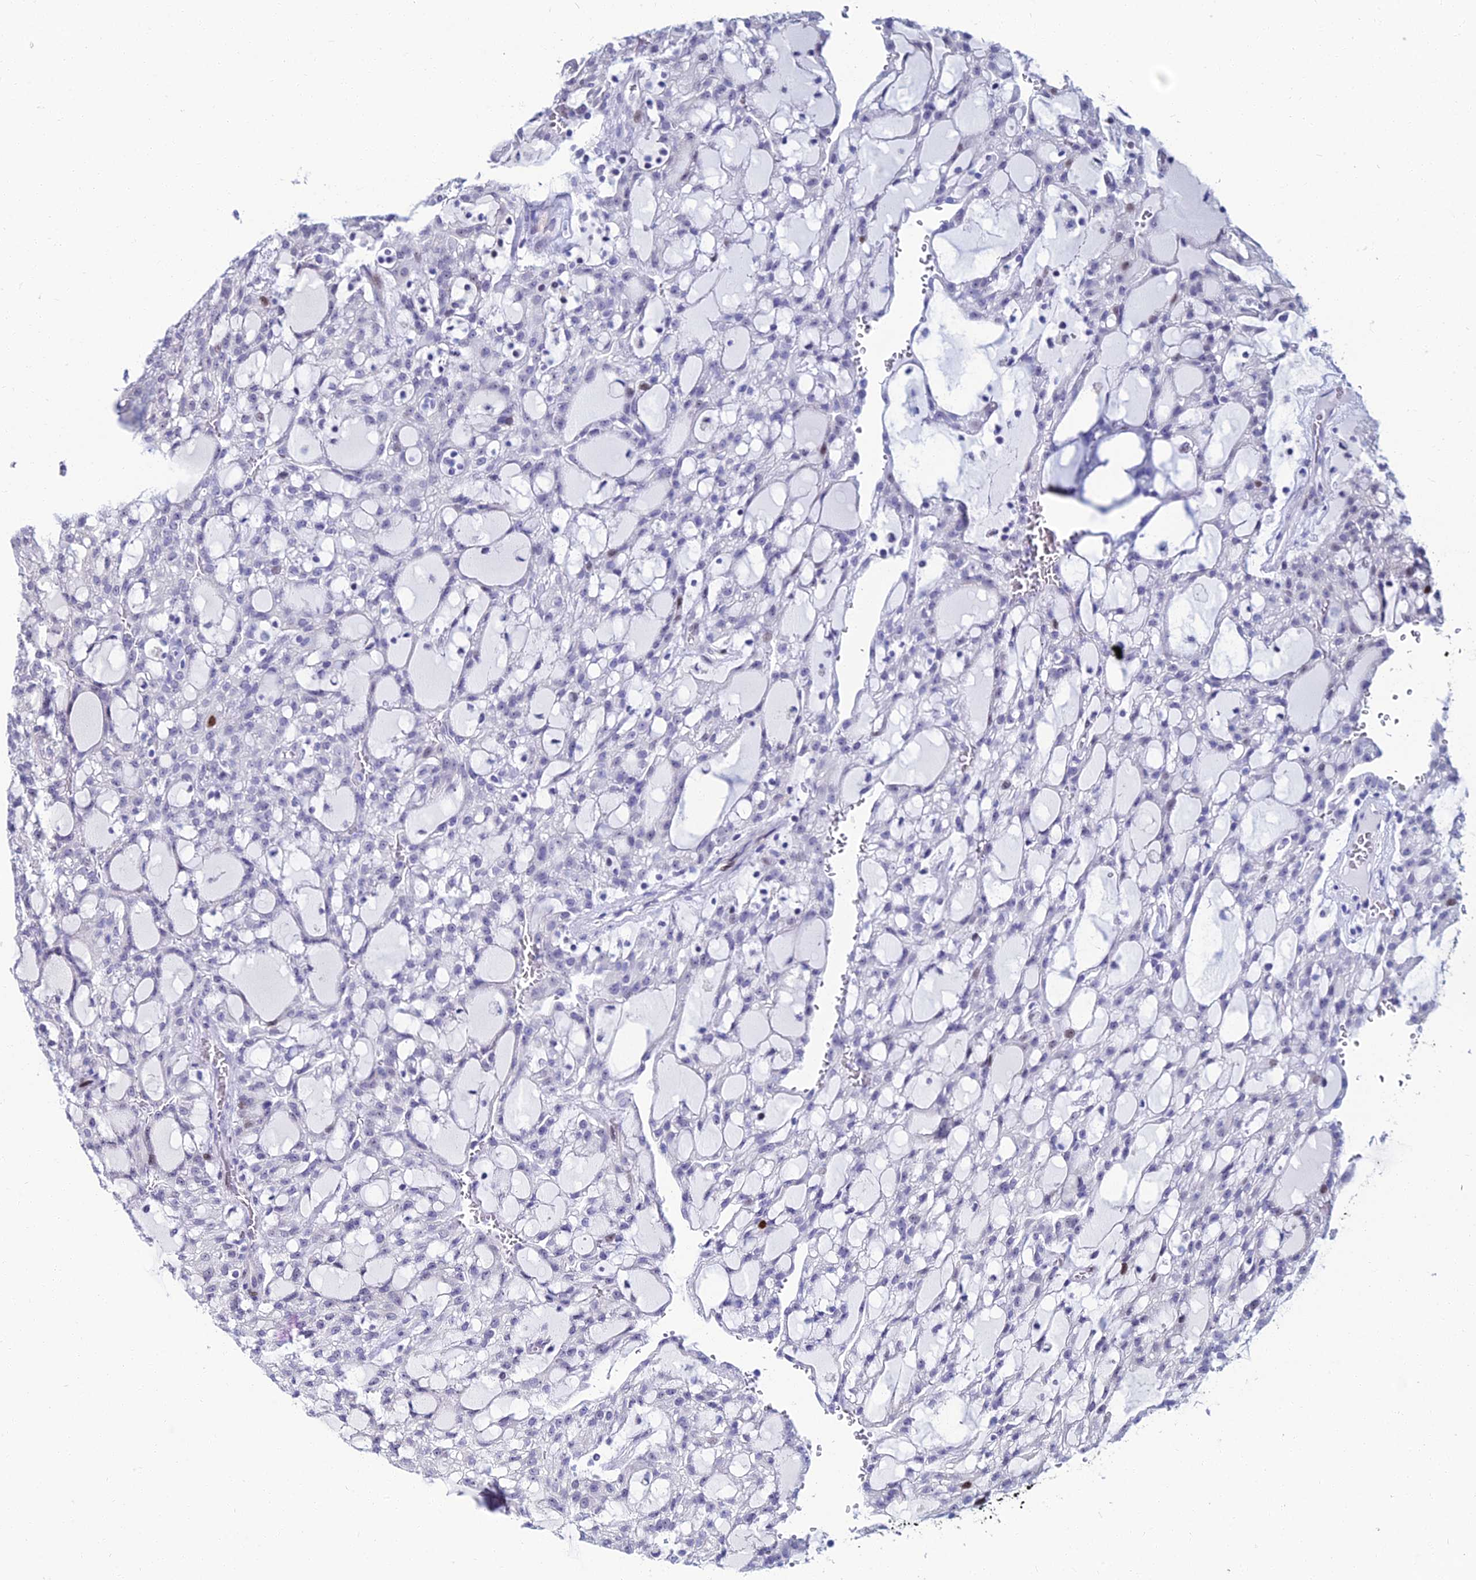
{"staining": {"intensity": "negative", "quantity": "none", "location": "none"}, "tissue": "renal cancer", "cell_type": "Tumor cells", "image_type": "cancer", "snomed": [{"axis": "morphology", "description": "Adenocarcinoma, NOS"}, {"axis": "topography", "description": "Kidney"}], "caption": "Tumor cells are negative for brown protein staining in renal cancer (adenocarcinoma). Nuclei are stained in blue.", "gene": "TAF9B", "patient": {"sex": "male", "age": 63}}